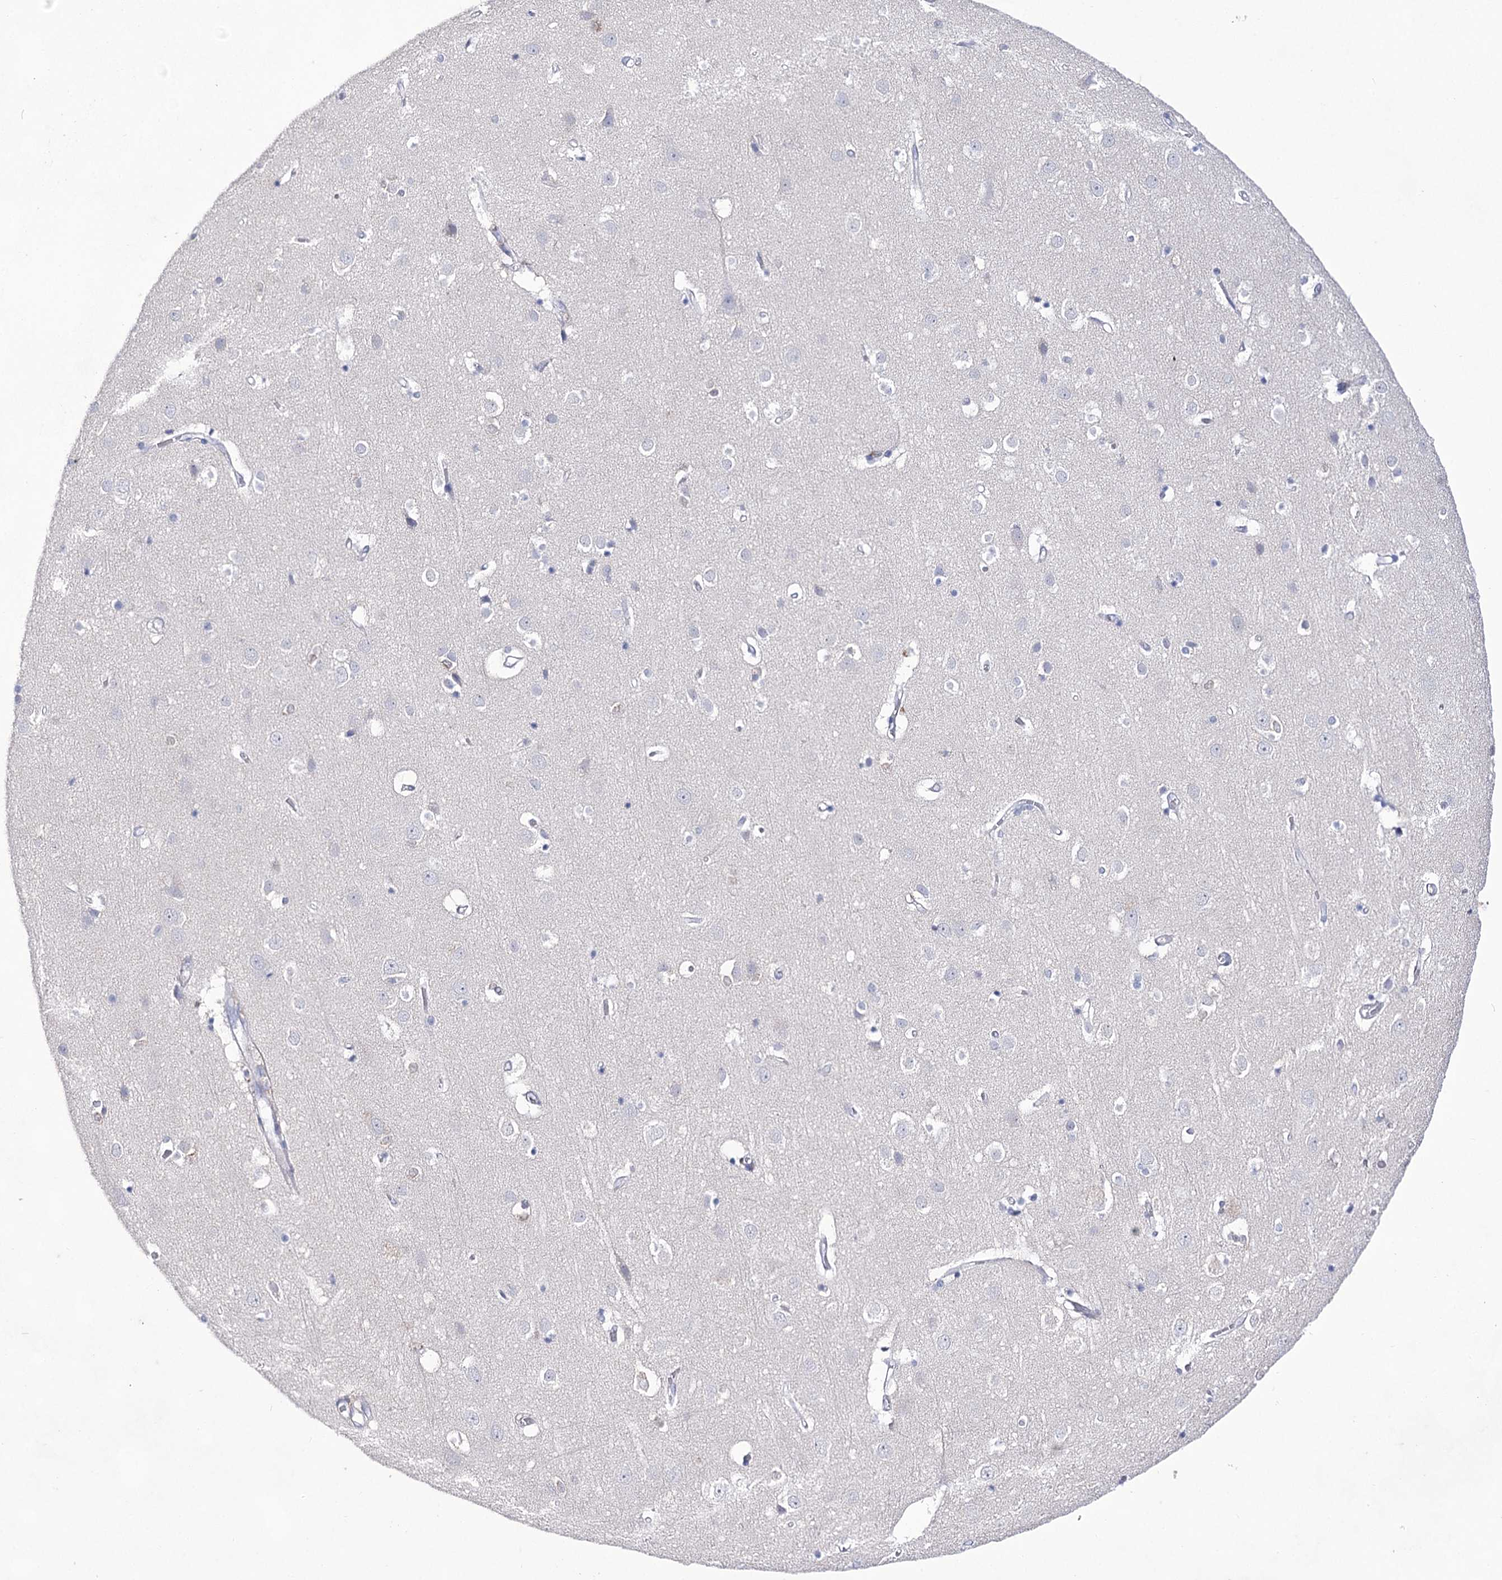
{"staining": {"intensity": "negative", "quantity": "none", "location": "none"}, "tissue": "cerebral cortex", "cell_type": "Endothelial cells", "image_type": "normal", "snomed": [{"axis": "morphology", "description": "Normal tissue, NOS"}, {"axis": "topography", "description": "Cerebral cortex"}], "caption": "Immunohistochemistry (IHC) photomicrograph of normal cerebral cortex: cerebral cortex stained with DAB (3,3'-diaminobenzidine) reveals no significant protein expression in endothelial cells.", "gene": "UGDH", "patient": {"sex": "male", "age": 54}}